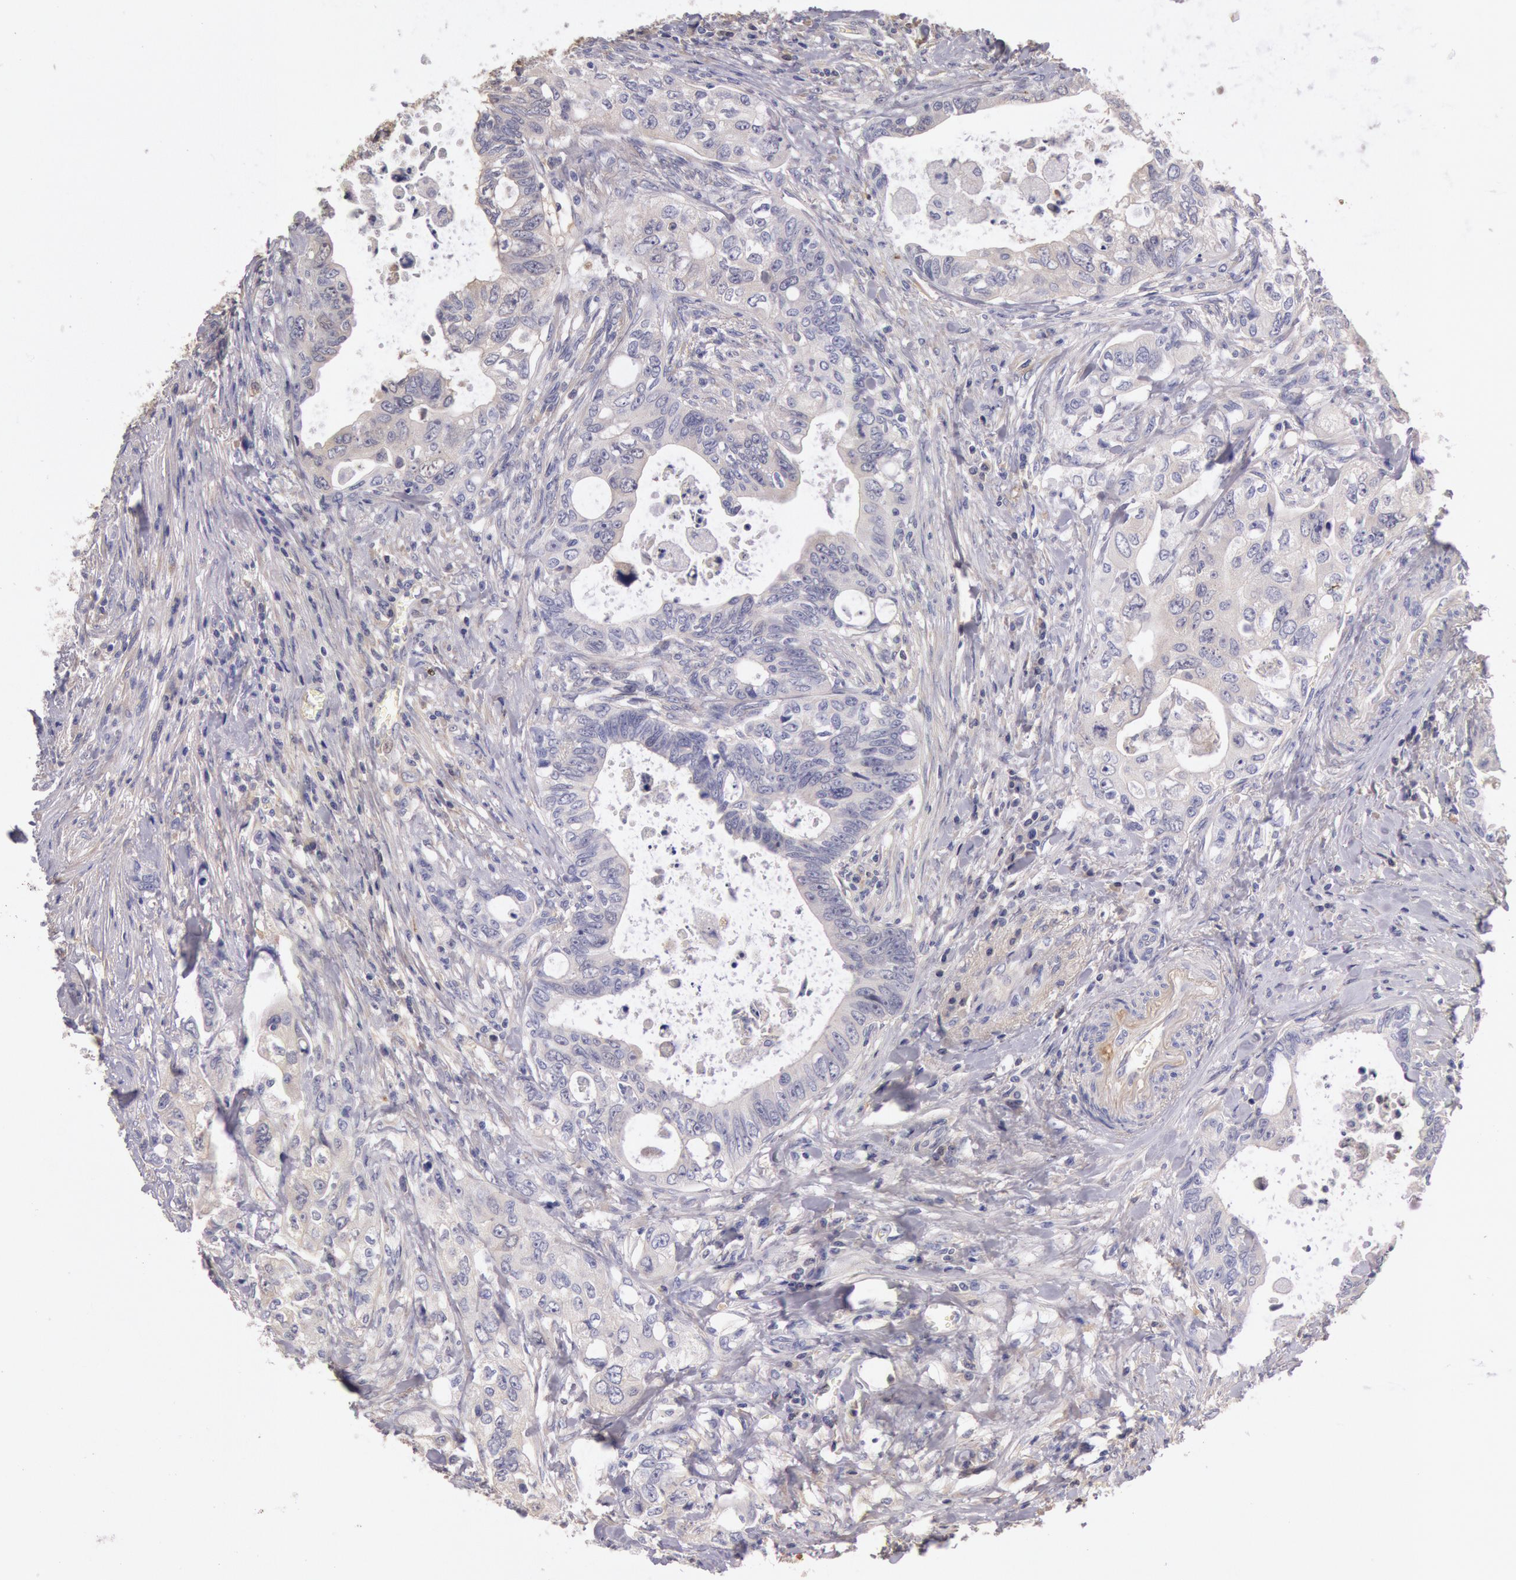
{"staining": {"intensity": "negative", "quantity": "none", "location": "none"}, "tissue": "colorectal cancer", "cell_type": "Tumor cells", "image_type": "cancer", "snomed": [{"axis": "morphology", "description": "Adenocarcinoma, NOS"}, {"axis": "topography", "description": "Rectum"}], "caption": "Immunohistochemistry (IHC) image of neoplastic tissue: human adenocarcinoma (colorectal) stained with DAB demonstrates no significant protein expression in tumor cells.", "gene": "C1R", "patient": {"sex": "female", "age": 57}}